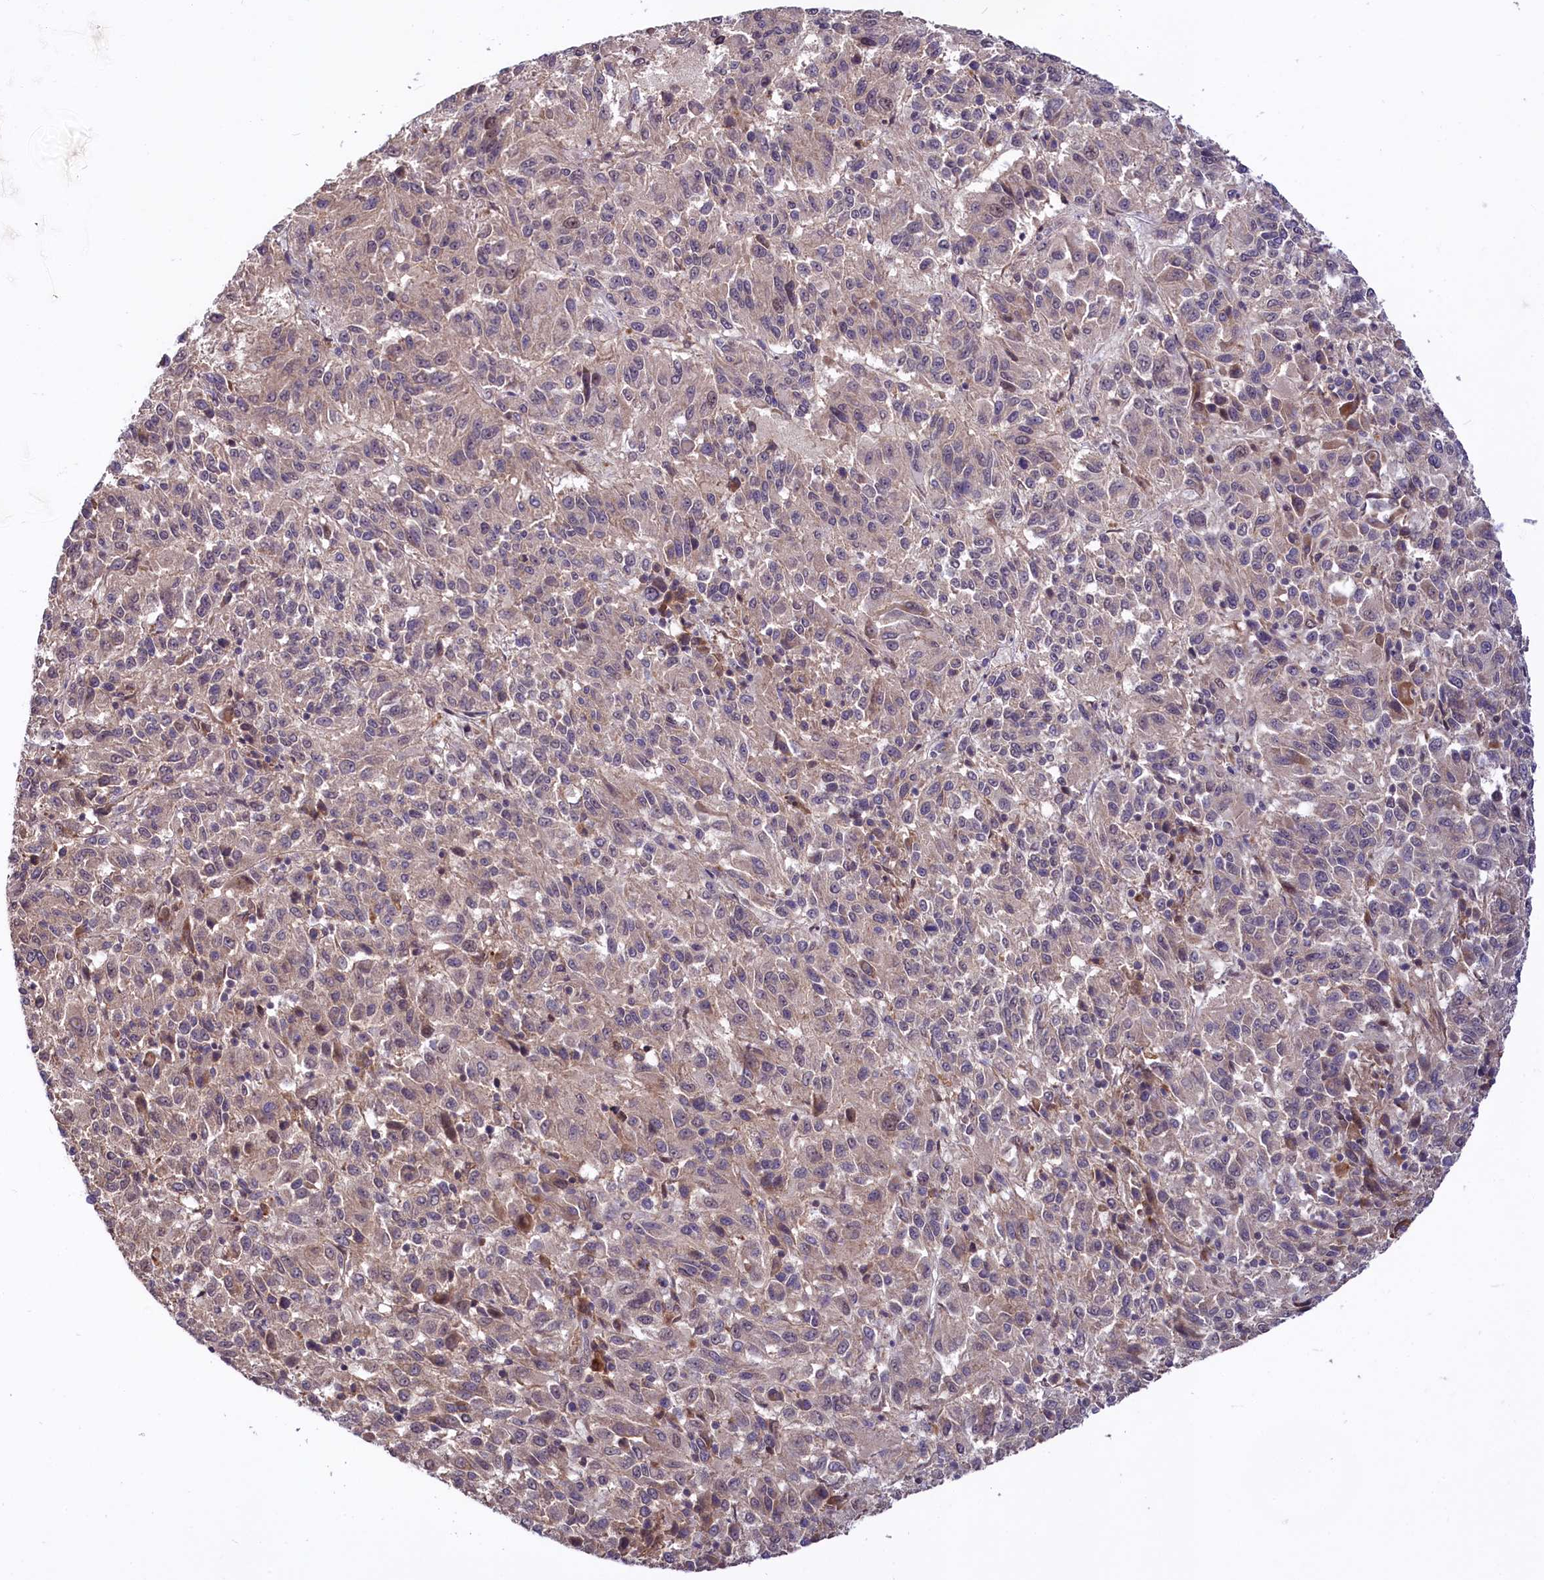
{"staining": {"intensity": "negative", "quantity": "none", "location": "none"}, "tissue": "melanoma", "cell_type": "Tumor cells", "image_type": "cancer", "snomed": [{"axis": "morphology", "description": "Malignant melanoma, Metastatic site"}, {"axis": "topography", "description": "Lung"}], "caption": "Immunohistochemistry of melanoma exhibits no staining in tumor cells. (Brightfield microscopy of DAB immunohistochemistry (IHC) at high magnification).", "gene": "UBE3A", "patient": {"sex": "male", "age": 64}}